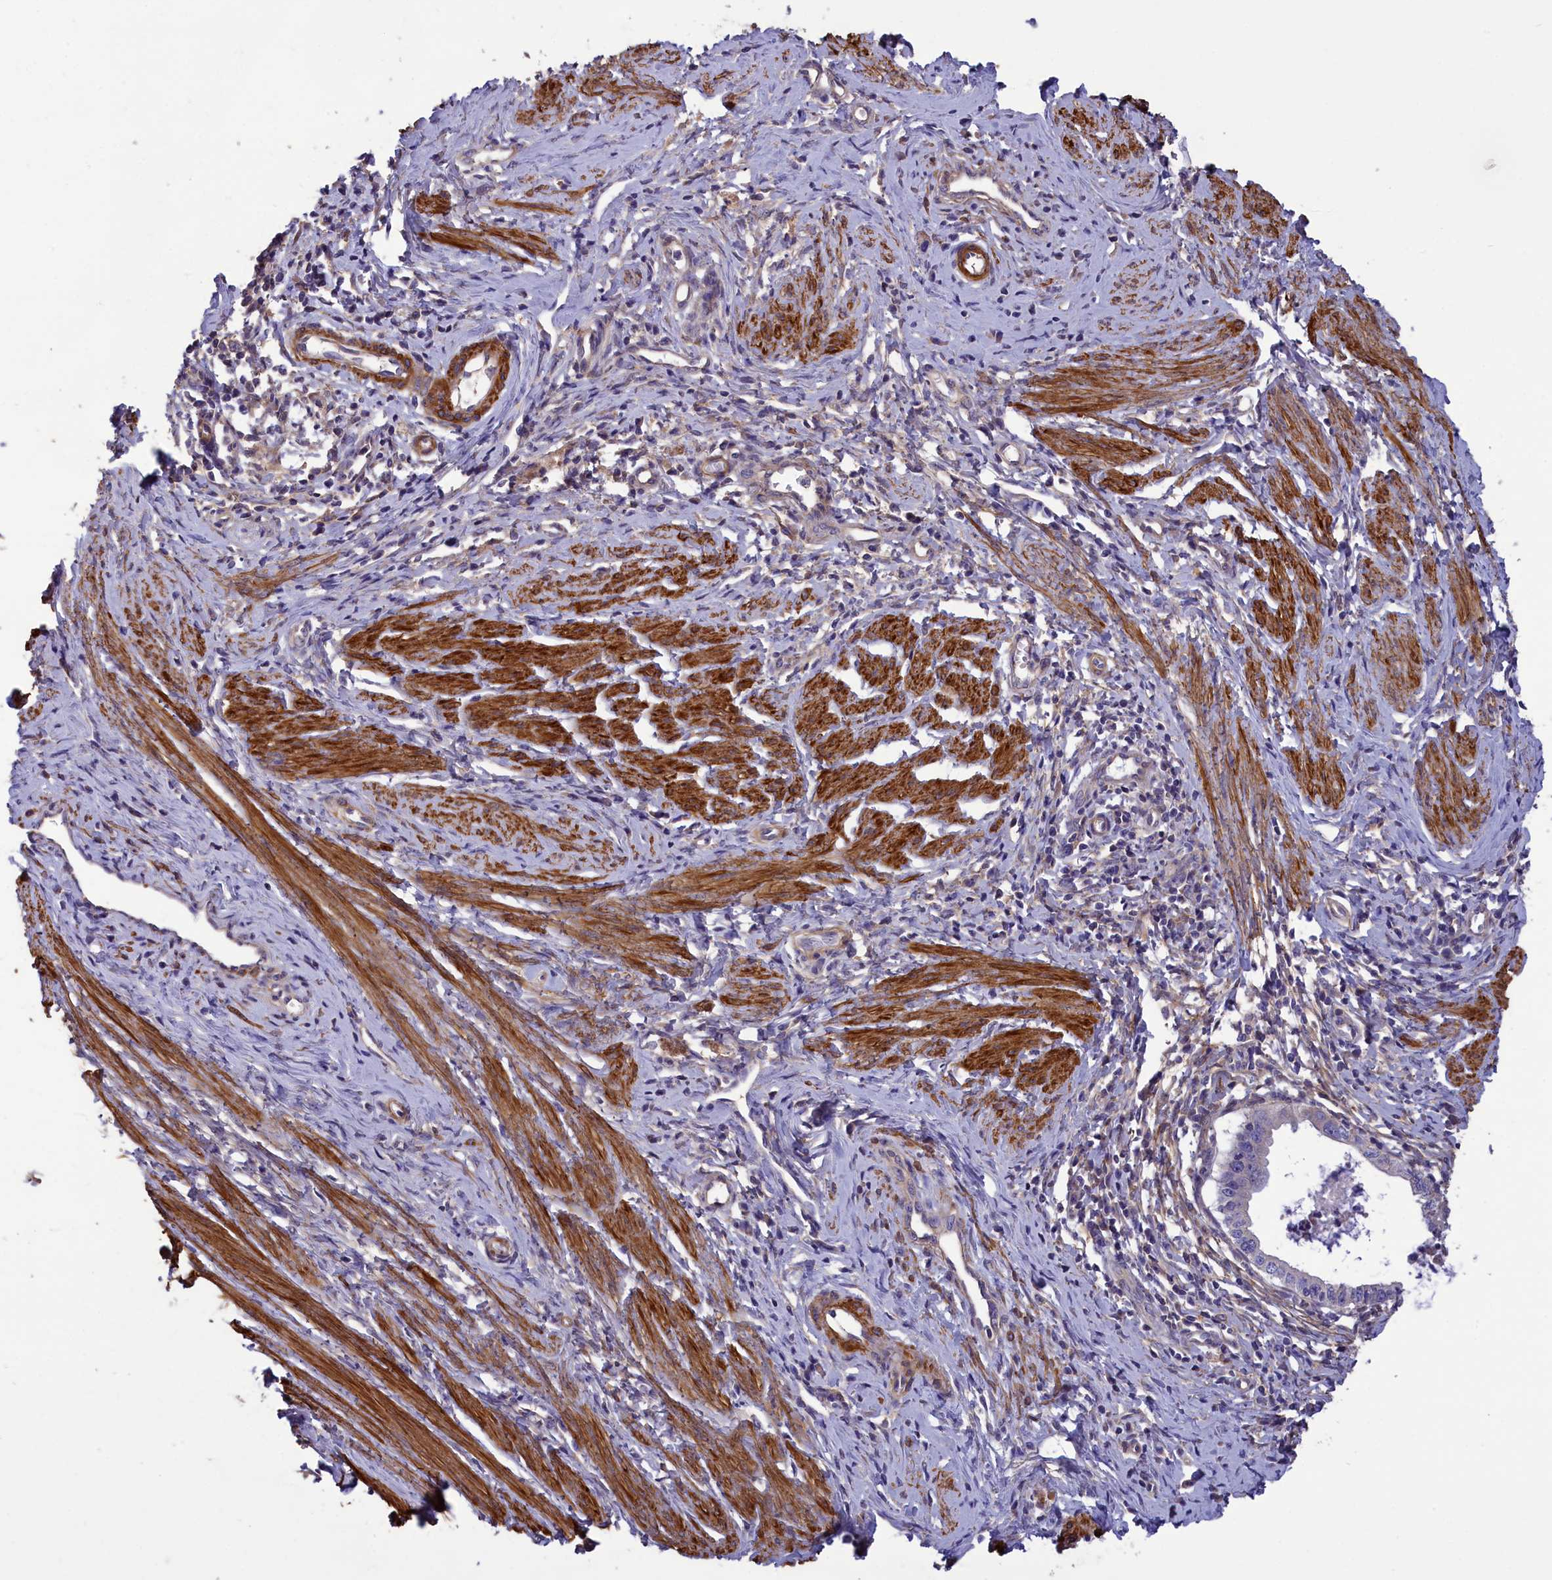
{"staining": {"intensity": "negative", "quantity": "none", "location": "none"}, "tissue": "cervical cancer", "cell_type": "Tumor cells", "image_type": "cancer", "snomed": [{"axis": "morphology", "description": "Adenocarcinoma, NOS"}, {"axis": "topography", "description": "Cervix"}], "caption": "A micrograph of human cervical adenocarcinoma is negative for staining in tumor cells. (DAB (3,3'-diaminobenzidine) immunohistochemistry (IHC), high magnification).", "gene": "AMDHD2", "patient": {"sex": "female", "age": 36}}